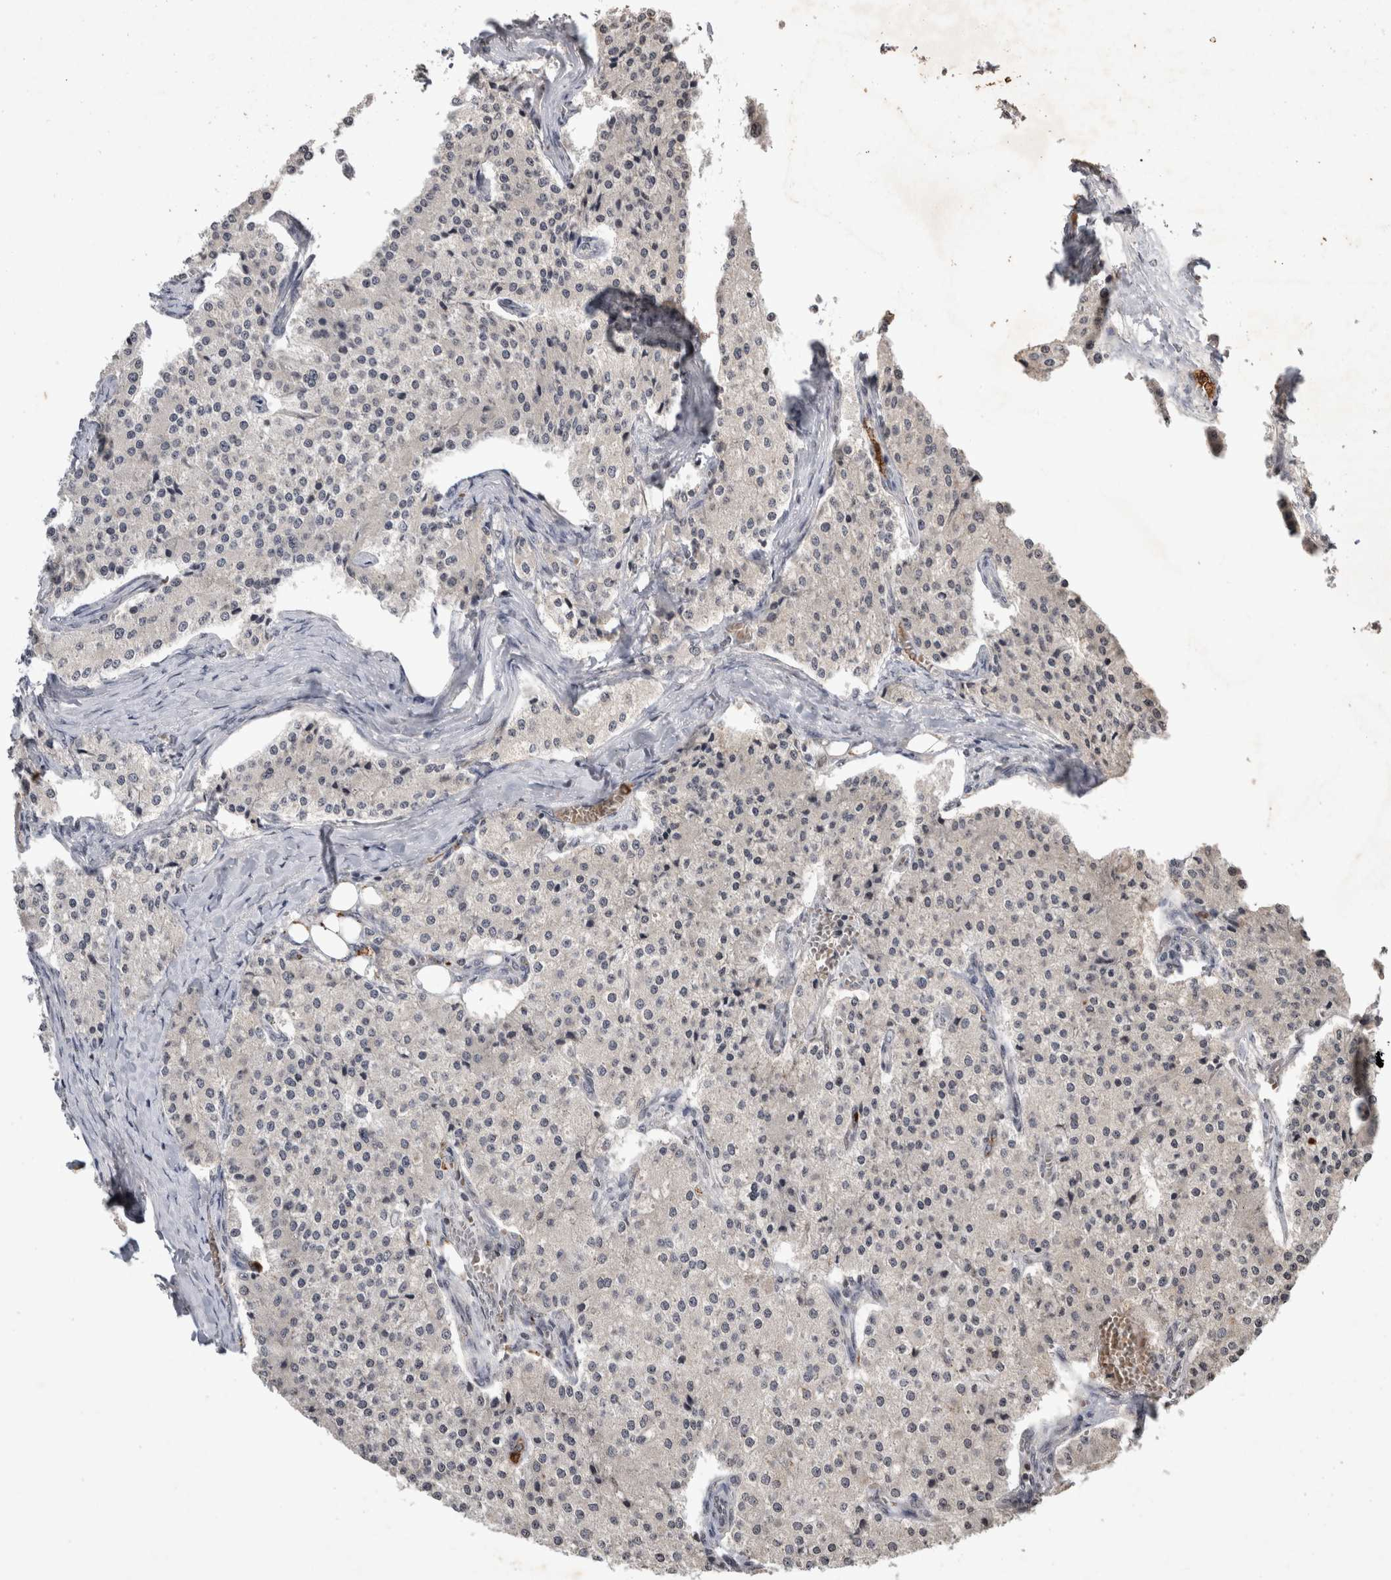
{"staining": {"intensity": "negative", "quantity": "none", "location": "none"}, "tissue": "carcinoid", "cell_type": "Tumor cells", "image_type": "cancer", "snomed": [{"axis": "morphology", "description": "Carcinoid, malignant, NOS"}, {"axis": "topography", "description": "Colon"}], "caption": "Immunohistochemistry image of neoplastic tissue: human malignant carcinoid stained with DAB (3,3'-diaminobenzidine) exhibits no significant protein expression in tumor cells.", "gene": "HRK", "patient": {"sex": "female", "age": 52}}